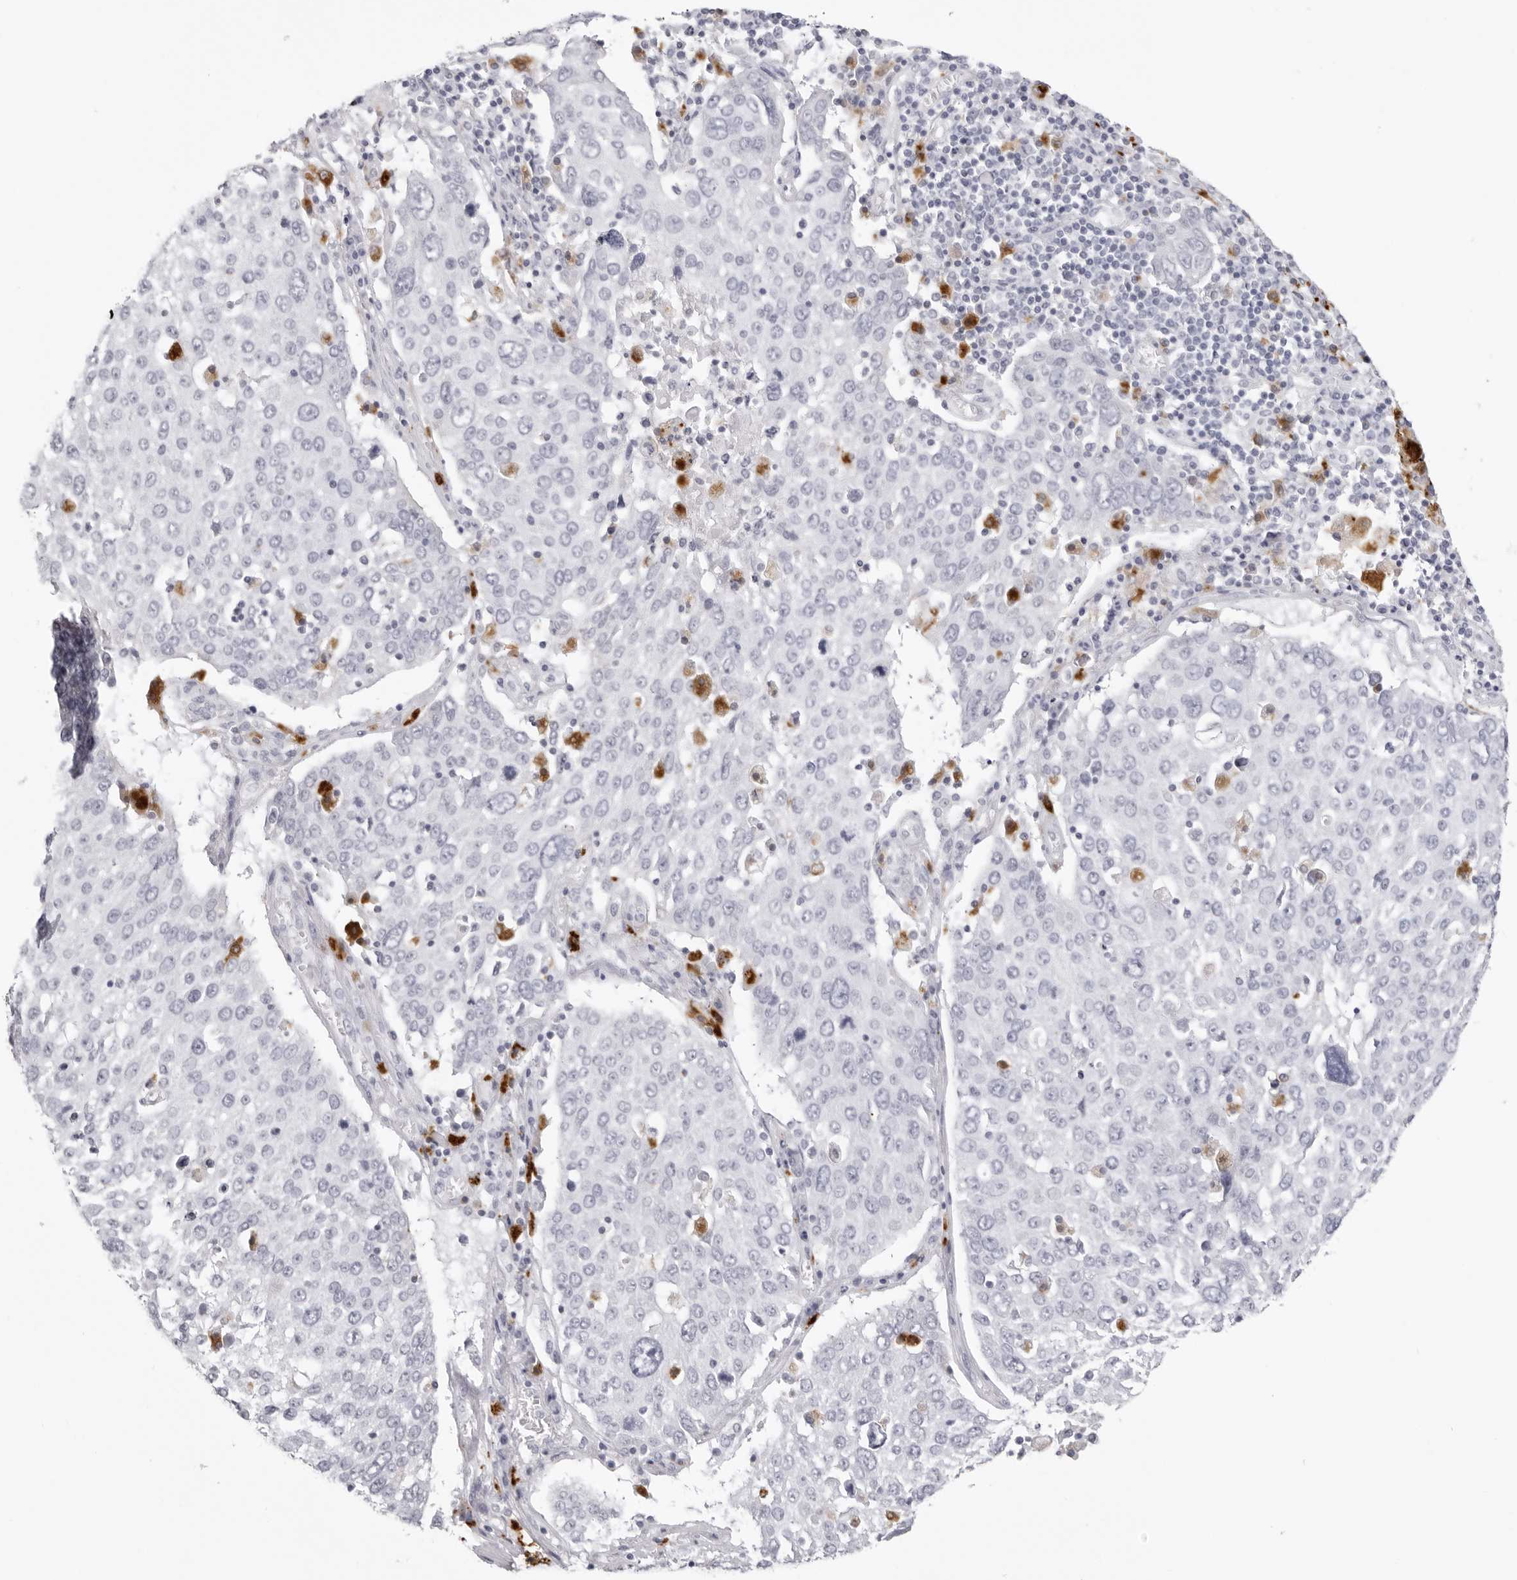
{"staining": {"intensity": "negative", "quantity": "none", "location": "none"}, "tissue": "lung cancer", "cell_type": "Tumor cells", "image_type": "cancer", "snomed": [{"axis": "morphology", "description": "Squamous cell carcinoma, NOS"}, {"axis": "topography", "description": "Lung"}], "caption": "There is no significant positivity in tumor cells of lung squamous cell carcinoma.", "gene": "IL25", "patient": {"sex": "male", "age": 65}}